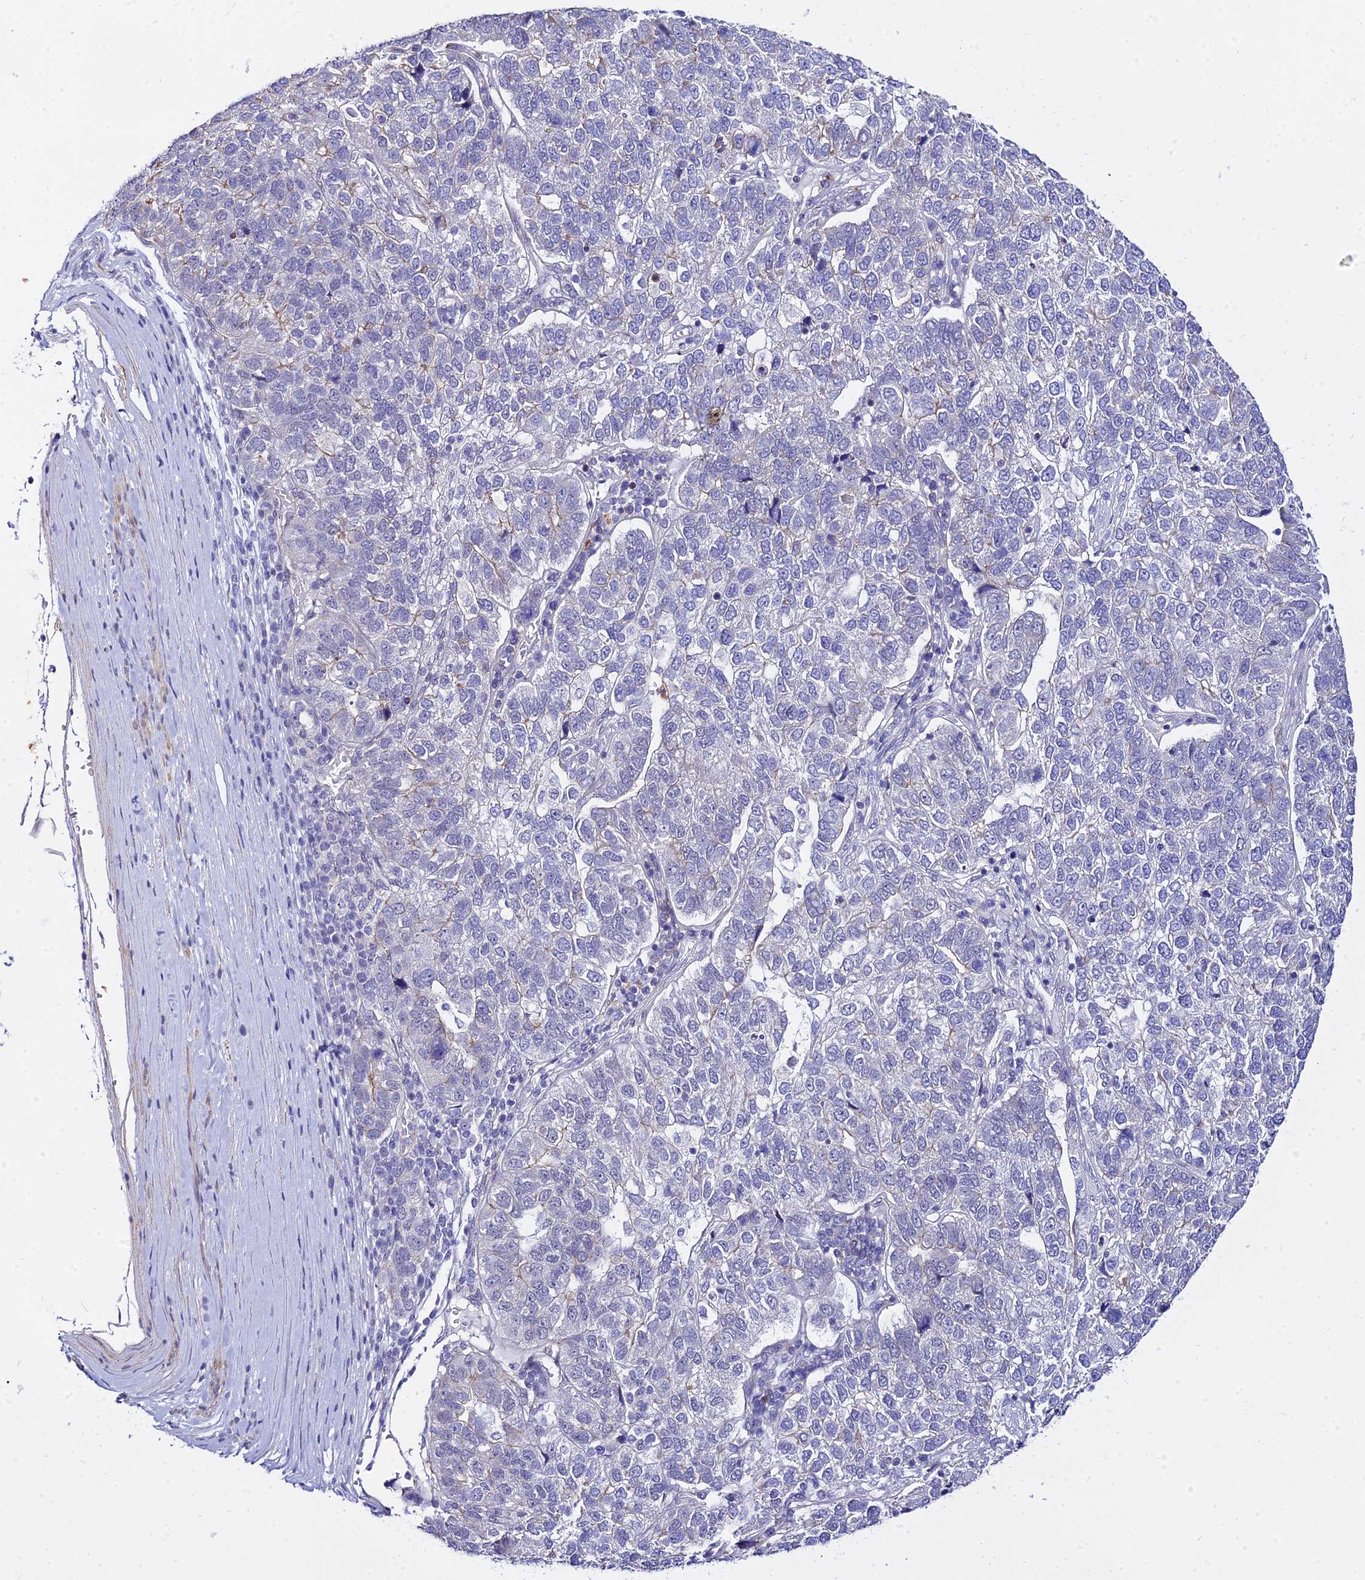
{"staining": {"intensity": "negative", "quantity": "none", "location": "none"}, "tissue": "pancreatic cancer", "cell_type": "Tumor cells", "image_type": "cancer", "snomed": [{"axis": "morphology", "description": "Adenocarcinoma, NOS"}, {"axis": "topography", "description": "Pancreas"}], "caption": "Immunohistochemical staining of human pancreatic adenocarcinoma demonstrates no significant expression in tumor cells. Nuclei are stained in blue.", "gene": "ZNF628", "patient": {"sex": "female", "age": 61}}